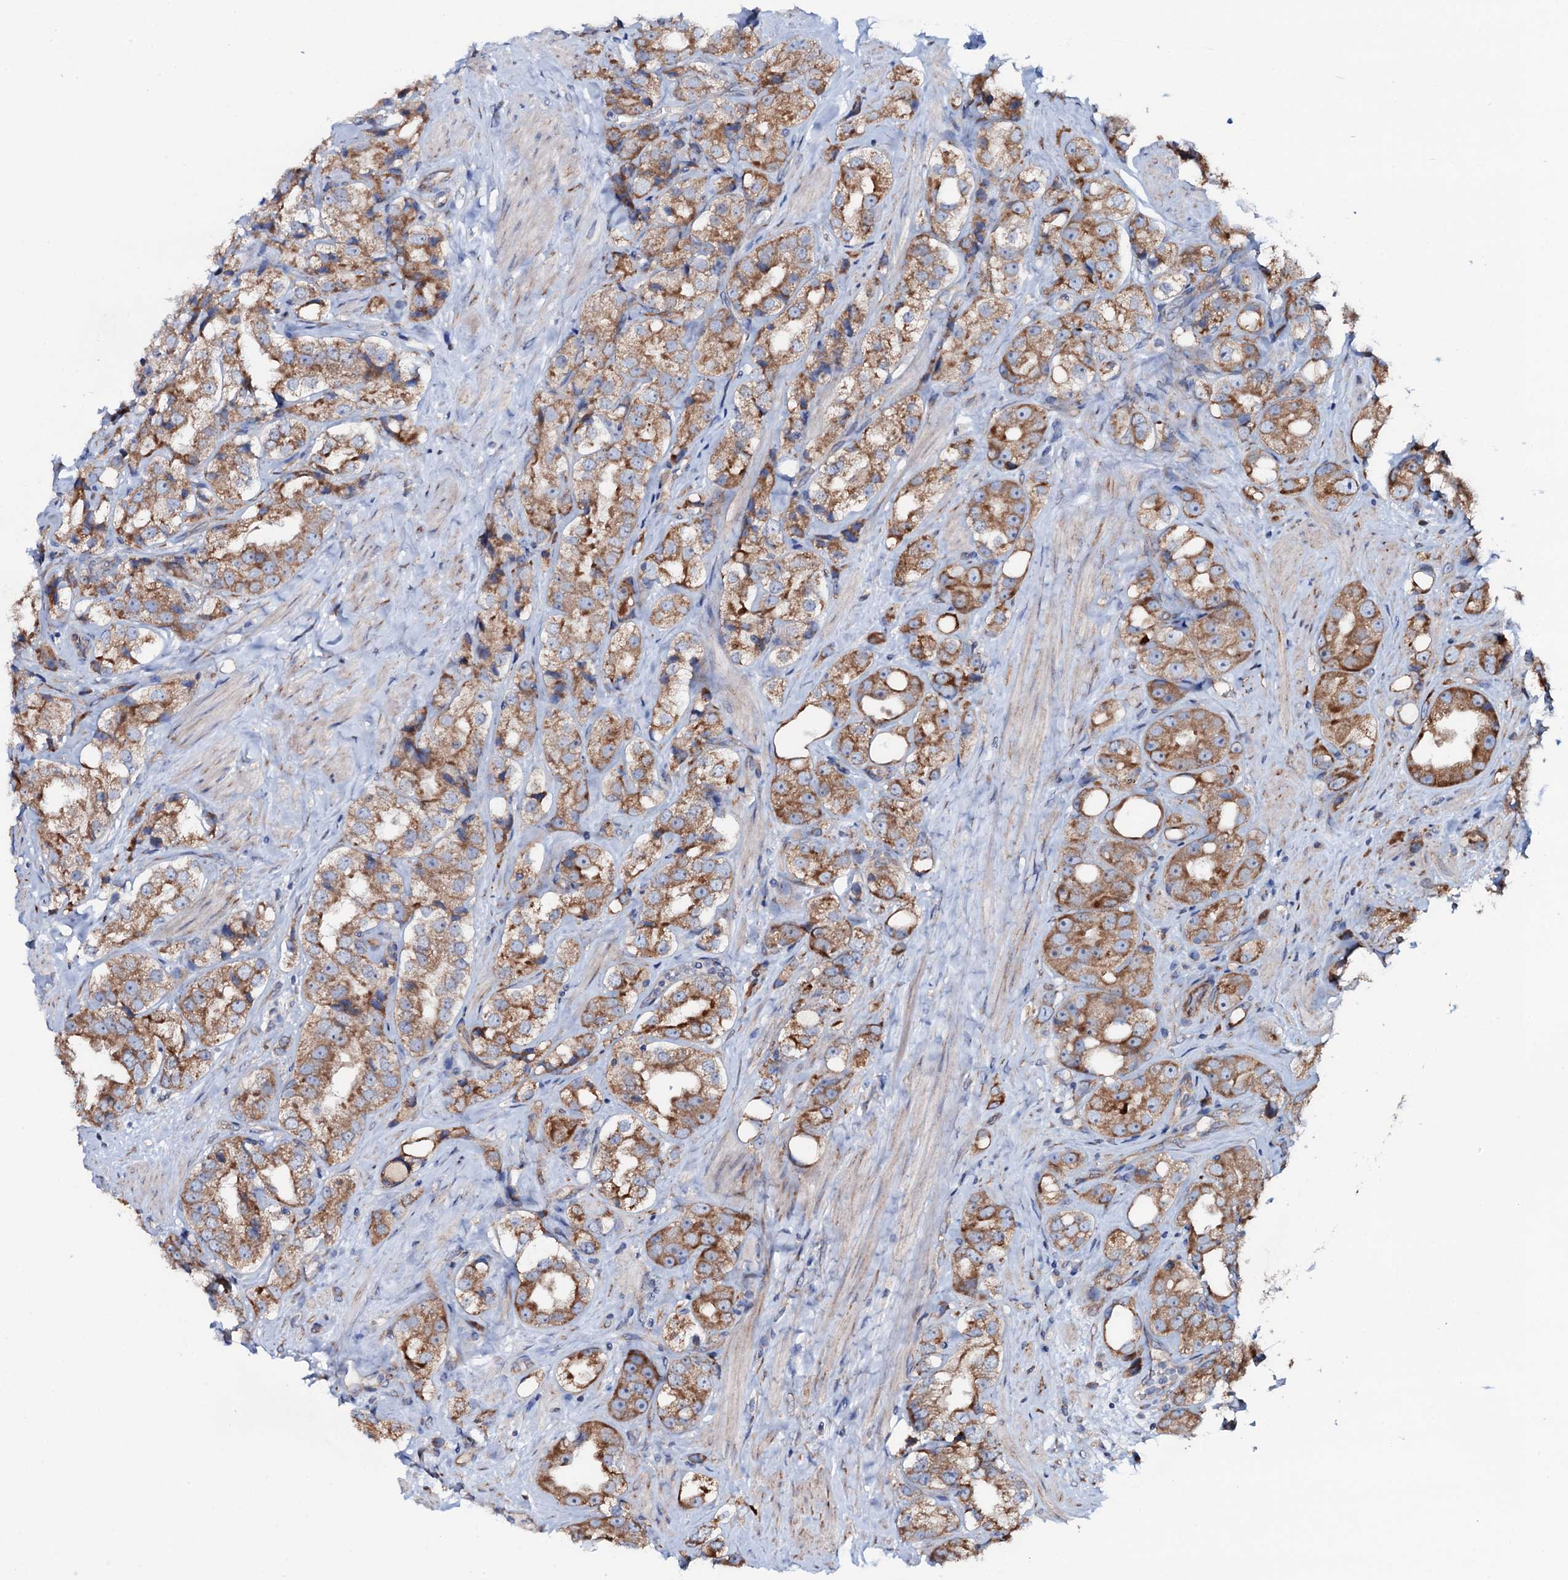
{"staining": {"intensity": "moderate", "quantity": ">75%", "location": "cytoplasmic/membranous"}, "tissue": "prostate cancer", "cell_type": "Tumor cells", "image_type": "cancer", "snomed": [{"axis": "morphology", "description": "Adenocarcinoma, NOS"}, {"axis": "topography", "description": "Prostate"}], "caption": "Protein expression analysis of prostate adenocarcinoma shows moderate cytoplasmic/membranous staining in approximately >75% of tumor cells. The staining is performed using DAB (3,3'-diaminobenzidine) brown chromogen to label protein expression. The nuclei are counter-stained blue using hematoxylin.", "gene": "STARD13", "patient": {"sex": "male", "age": 79}}